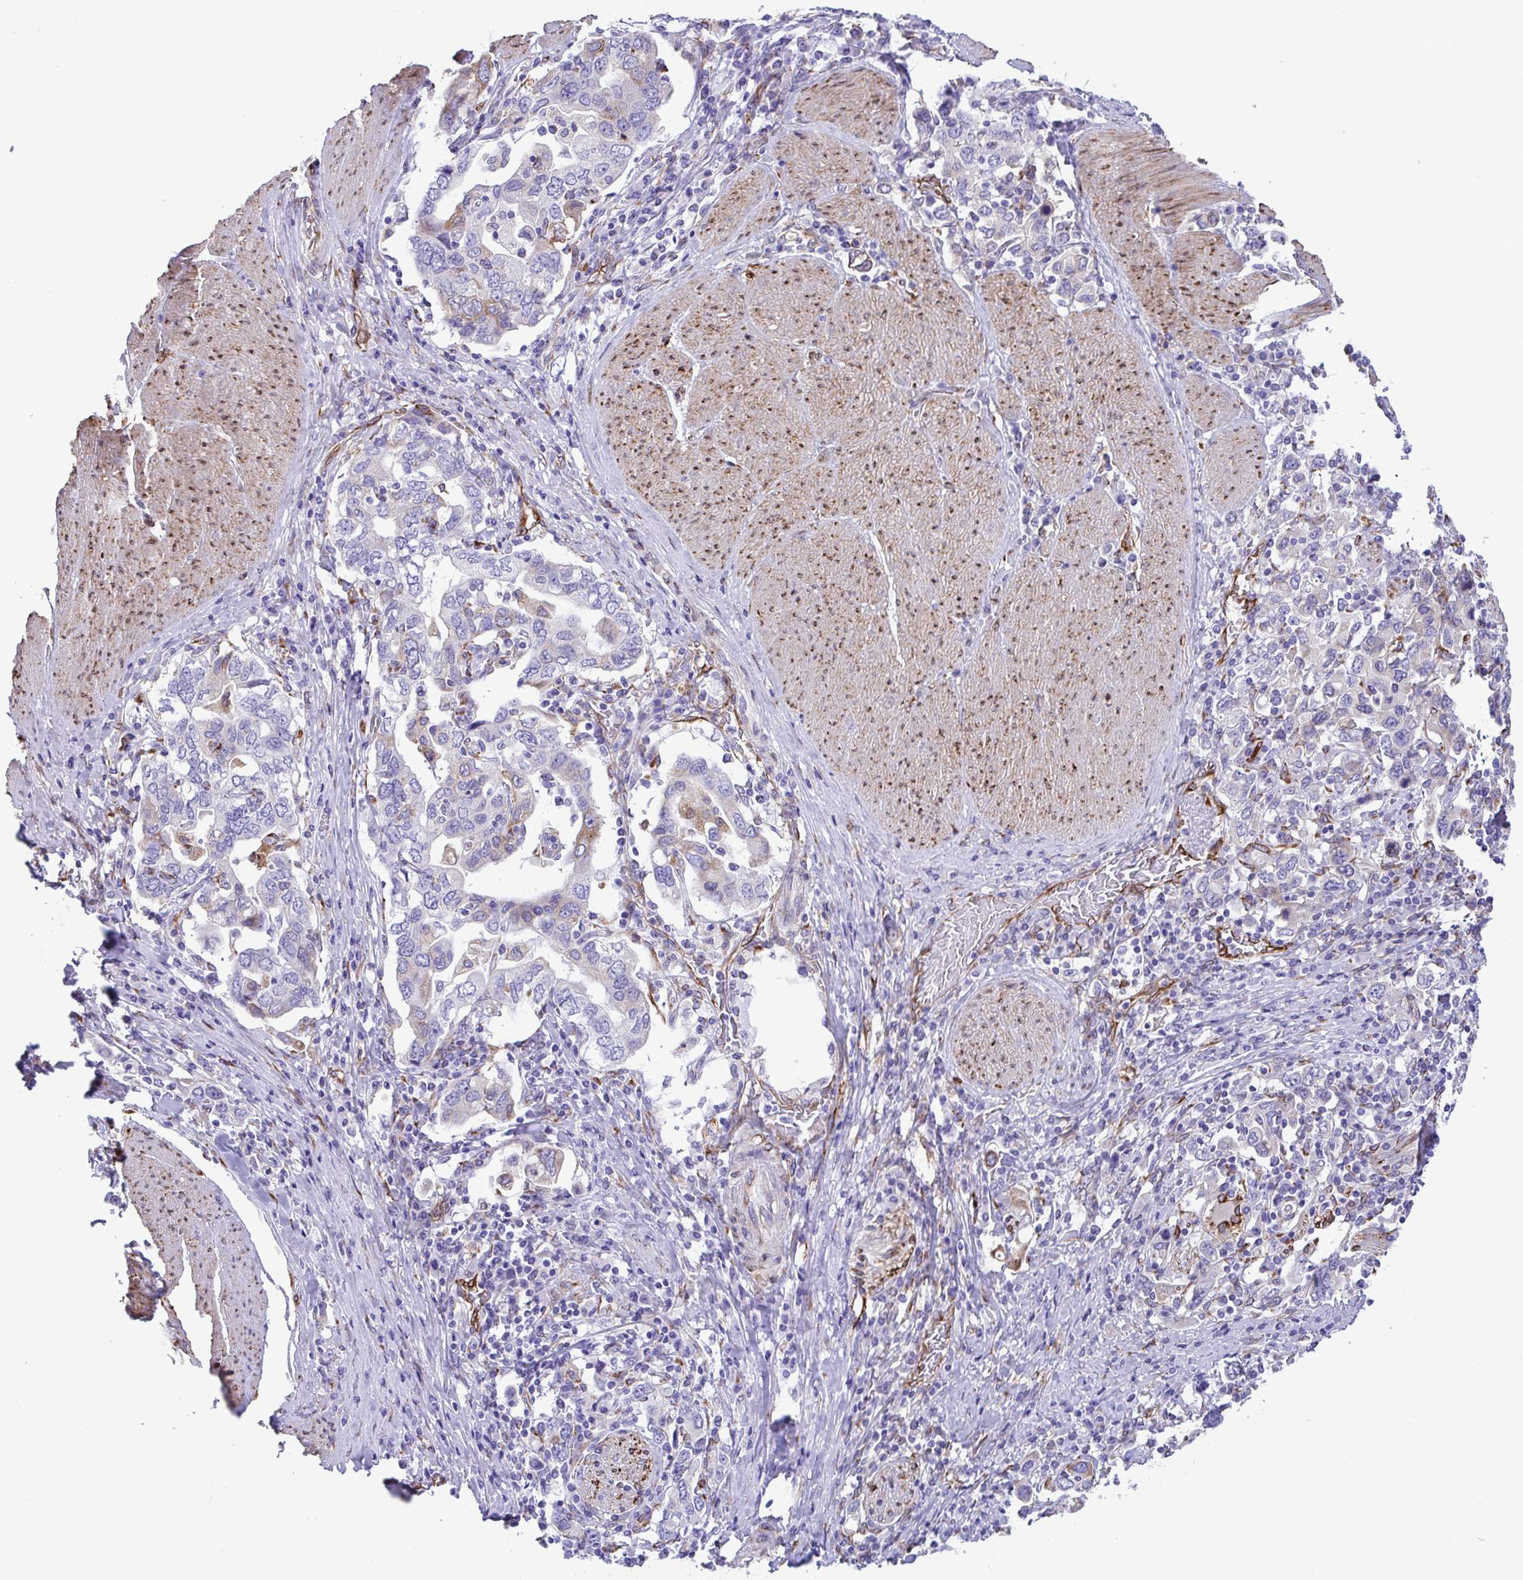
{"staining": {"intensity": "weak", "quantity": "<25%", "location": "cytoplasmic/membranous"}, "tissue": "stomach cancer", "cell_type": "Tumor cells", "image_type": "cancer", "snomed": [{"axis": "morphology", "description": "Adenocarcinoma, NOS"}, {"axis": "topography", "description": "Stomach, upper"}, {"axis": "topography", "description": "Stomach"}], "caption": "IHC image of neoplastic tissue: stomach adenocarcinoma stained with DAB demonstrates no significant protein staining in tumor cells.", "gene": "ASPH", "patient": {"sex": "male", "age": 62}}